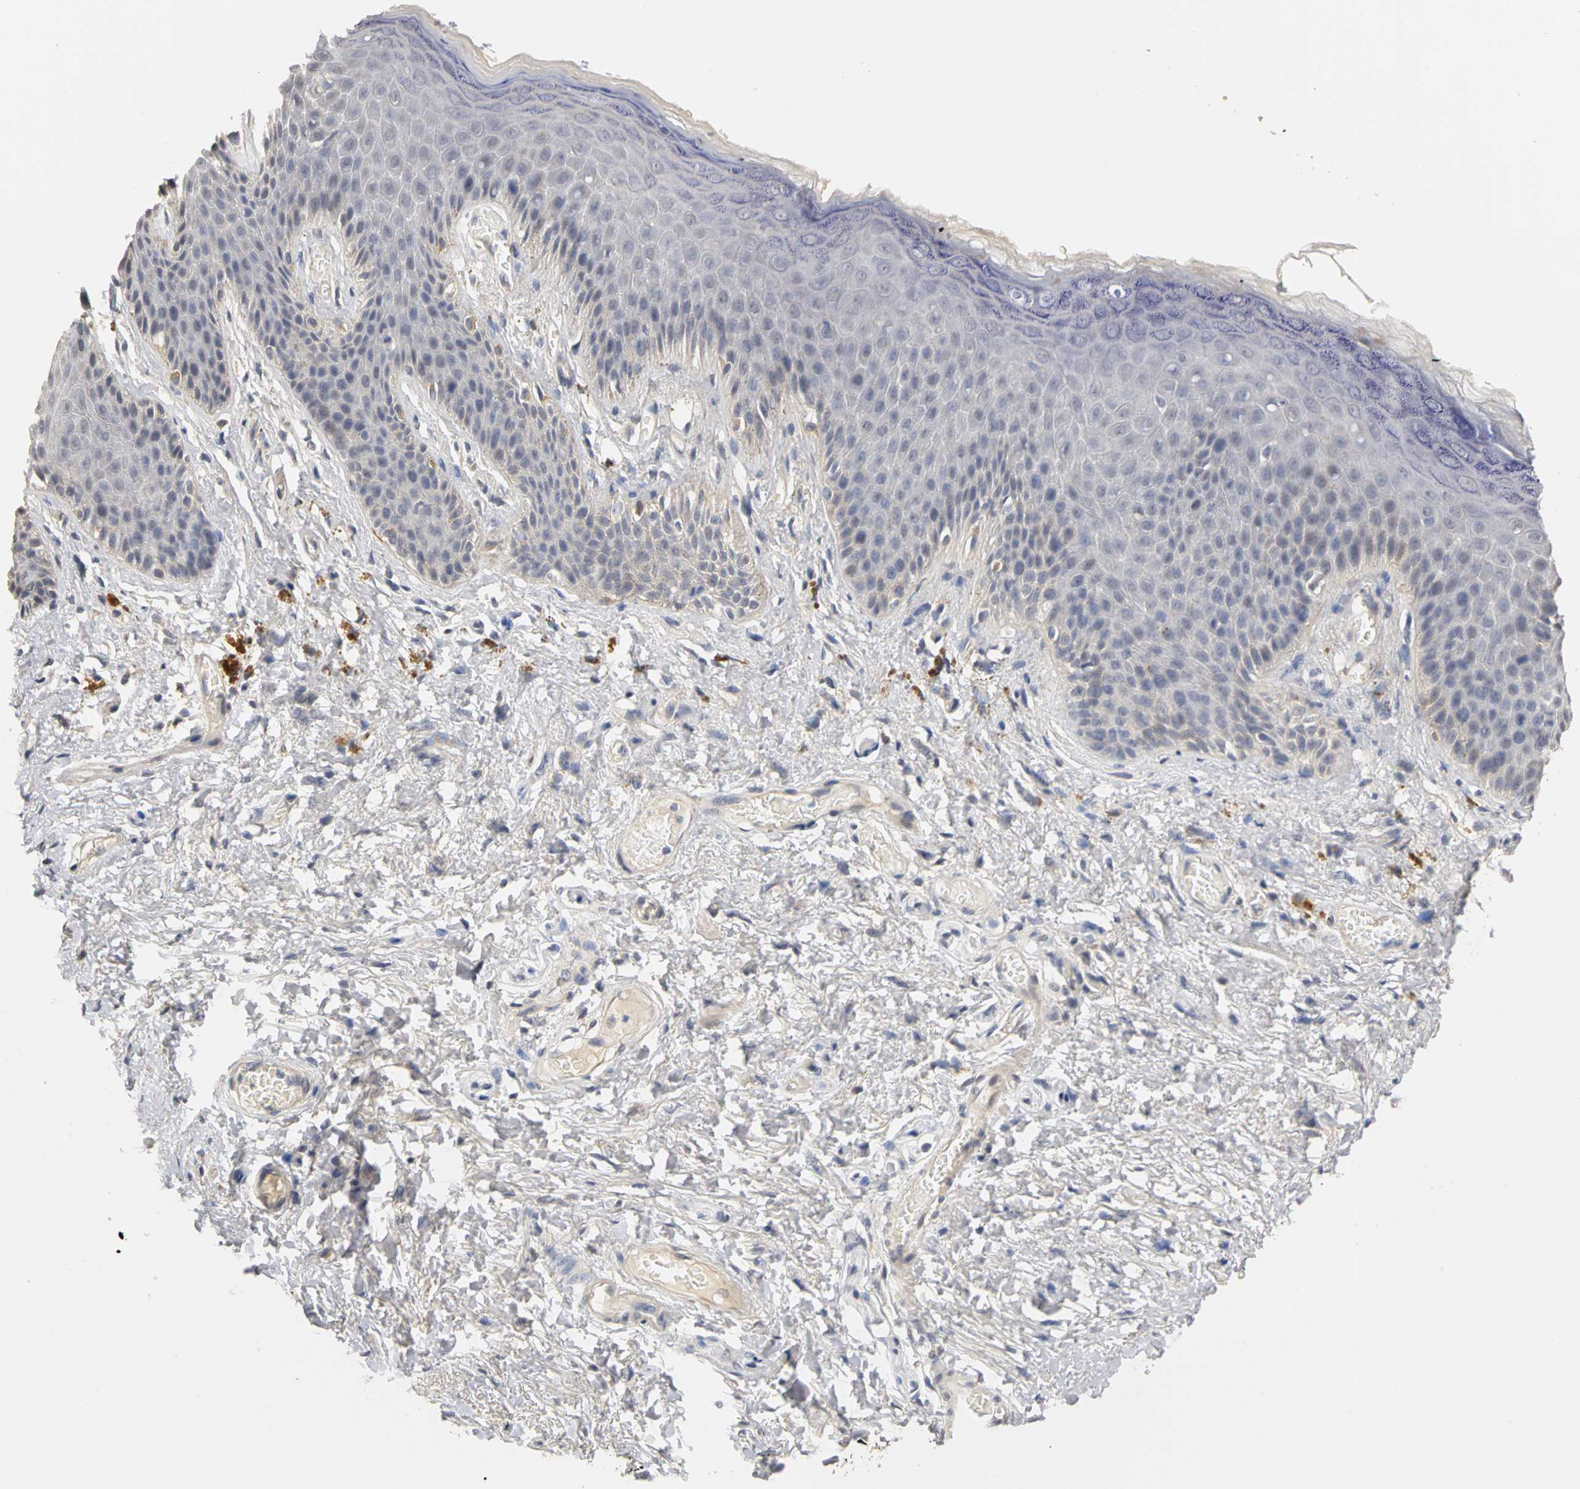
{"staining": {"intensity": "negative", "quantity": "none", "location": "none"}, "tissue": "skin", "cell_type": "Epidermal cells", "image_type": "normal", "snomed": [{"axis": "morphology", "description": "Normal tissue, NOS"}, {"axis": "topography", "description": "Anal"}], "caption": "Immunohistochemistry (IHC) micrograph of unremarkable skin: skin stained with DAB (3,3'-diaminobenzidine) reveals no significant protein expression in epidermal cells. (Stains: DAB immunohistochemistry (IHC) with hematoxylin counter stain, Microscopy: brightfield microscopy at high magnification).", "gene": "PGR", "patient": {"sex": "female", "age": 46}}